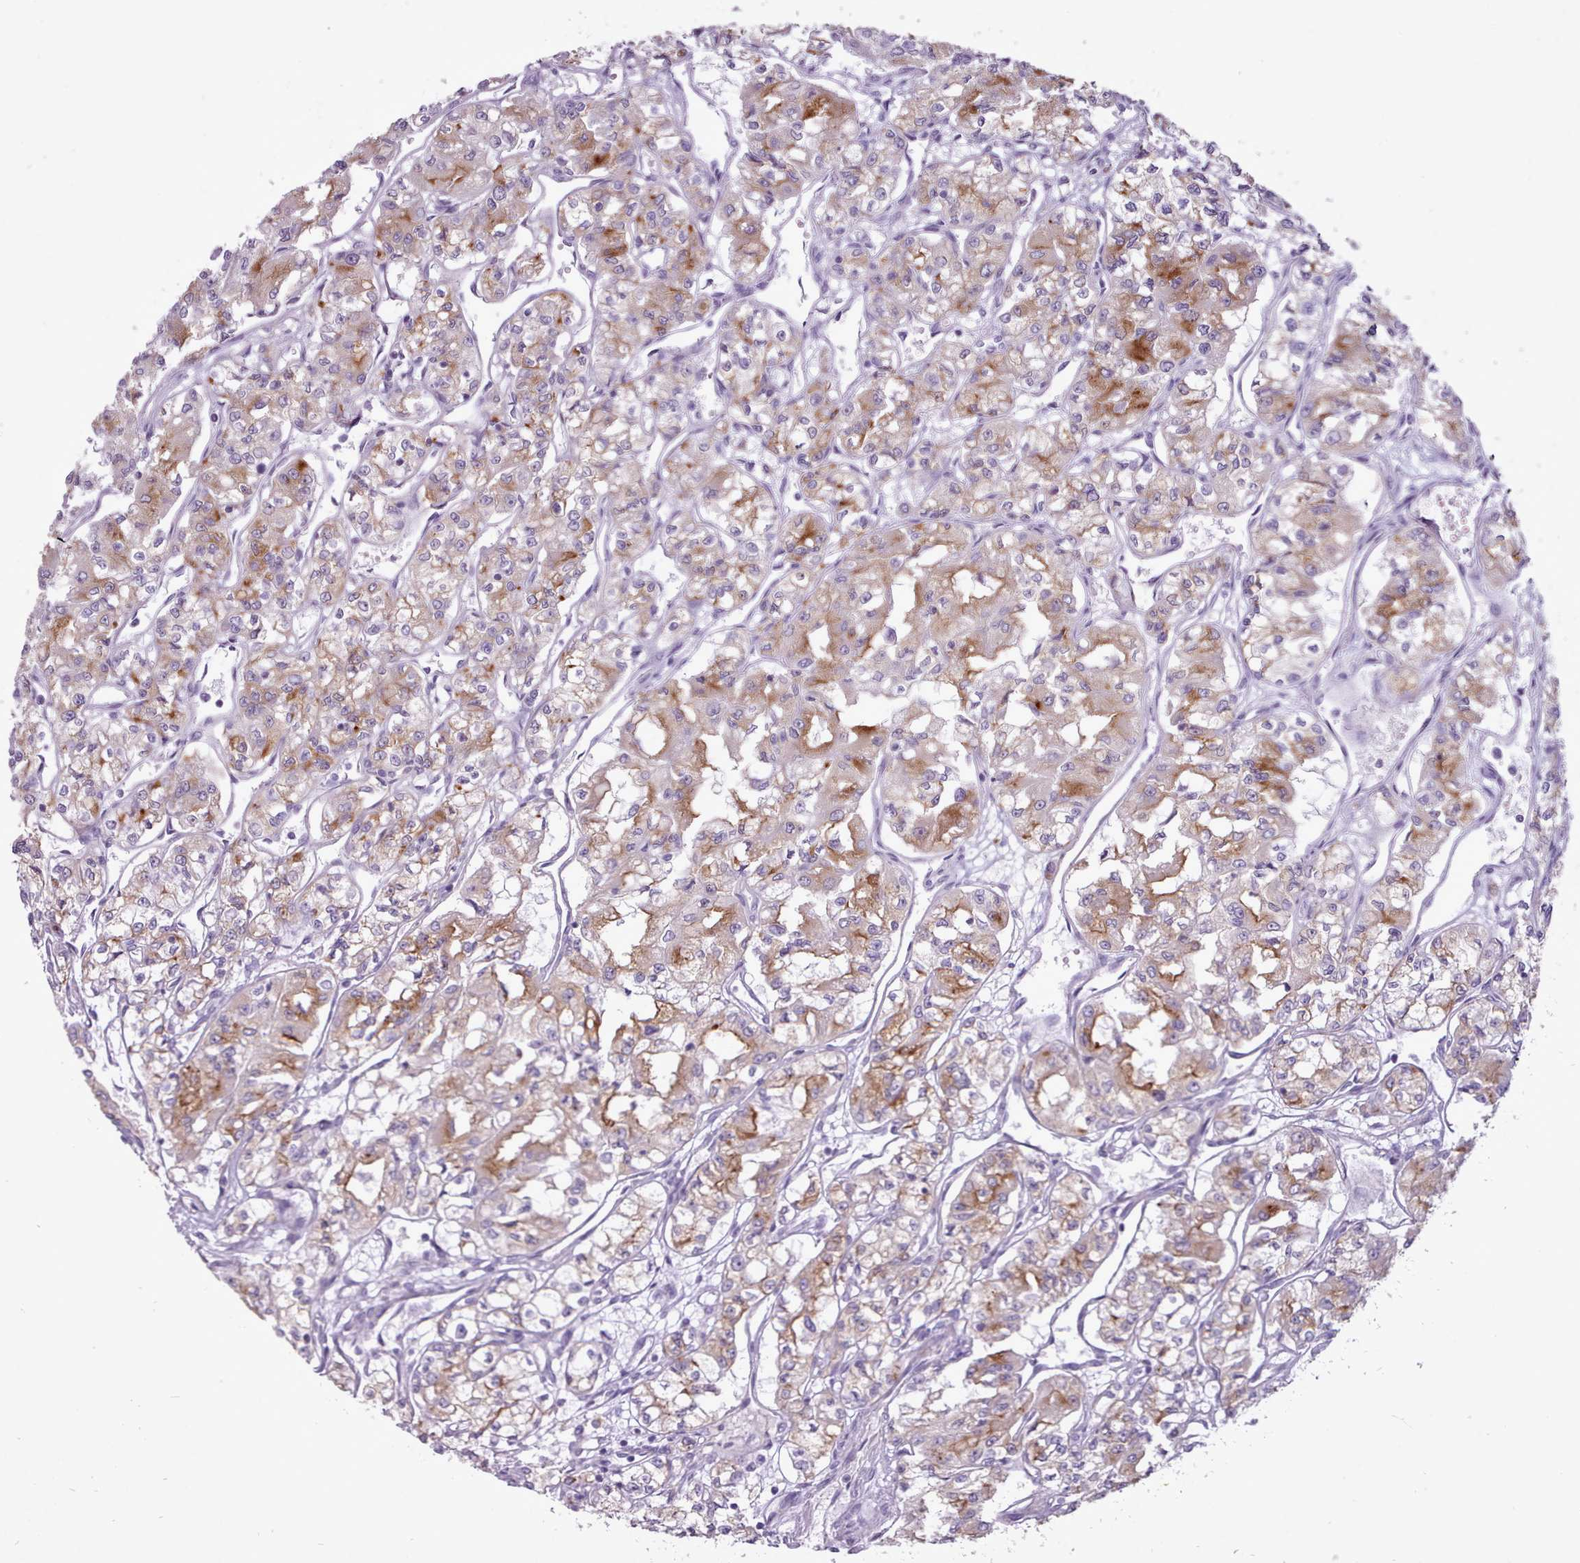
{"staining": {"intensity": "moderate", "quantity": ">75%", "location": "cytoplasmic/membranous"}, "tissue": "renal cancer", "cell_type": "Tumor cells", "image_type": "cancer", "snomed": [{"axis": "morphology", "description": "Adenocarcinoma, NOS"}, {"axis": "topography", "description": "Kidney"}], "caption": "The histopathology image reveals staining of renal cancer (adenocarcinoma), revealing moderate cytoplasmic/membranous protein positivity (brown color) within tumor cells.", "gene": "ATRAID", "patient": {"sex": "male", "age": 59}}